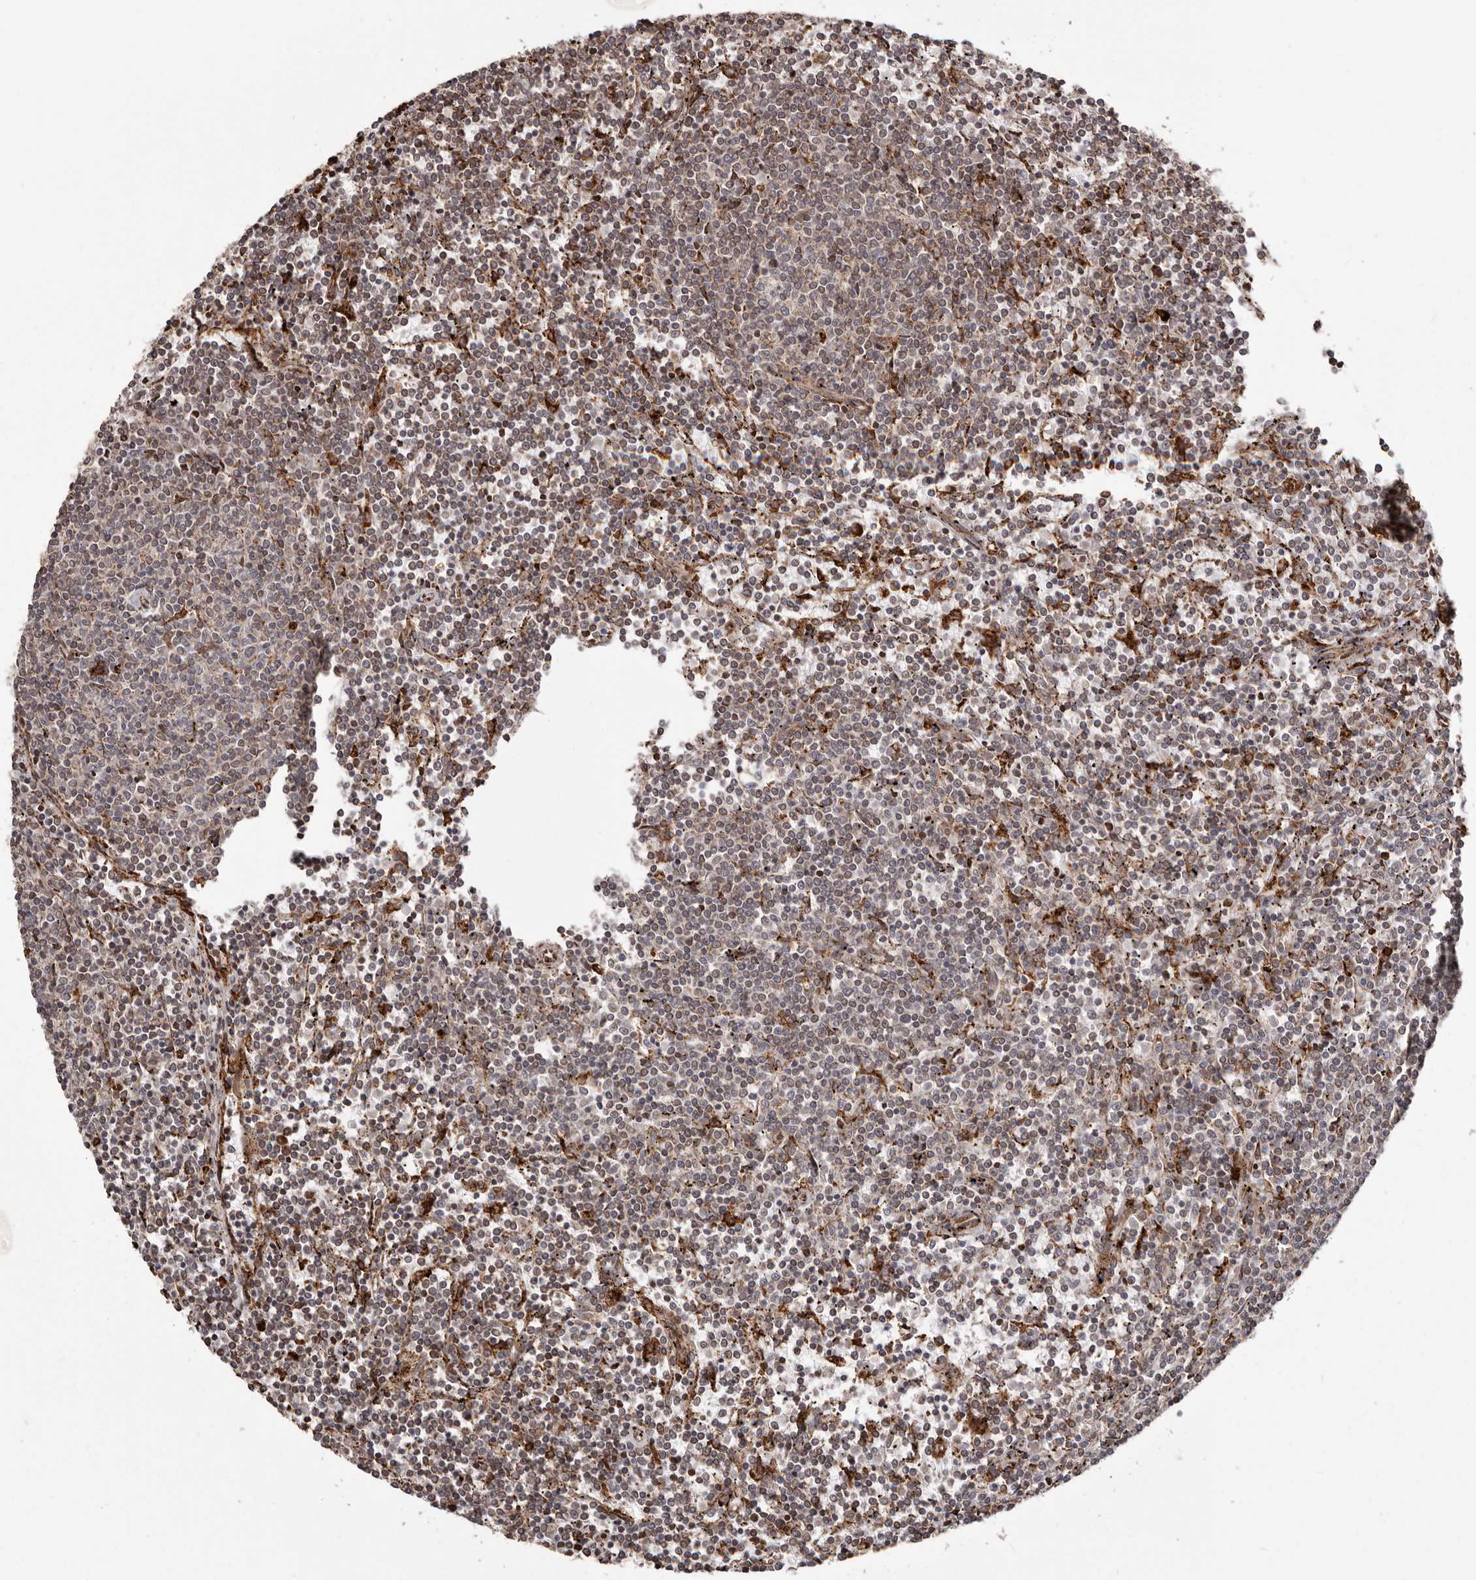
{"staining": {"intensity": "weak", "quantity": "25%-75%", "location": "cytoplasmic/membranous"}, "tissue": "lymphoma", "cell_type": "Tumor cells", "image_type": "cancer", "snomed": [{"axis": "morphology", "description": "Malignant lymphoma, non-Hodgkin's type, Low grade"}, {"axis": "topography", "description": "Spleen"}], "caption": "Immunohistochemistry (DAB) staining of human lymphoma reveals weak cytoplasmic/membranous protein staining in approximately 25%-75% of tumor cells.", "gene": "NUP43", "patient": {"sex": "female", "age": 50}}